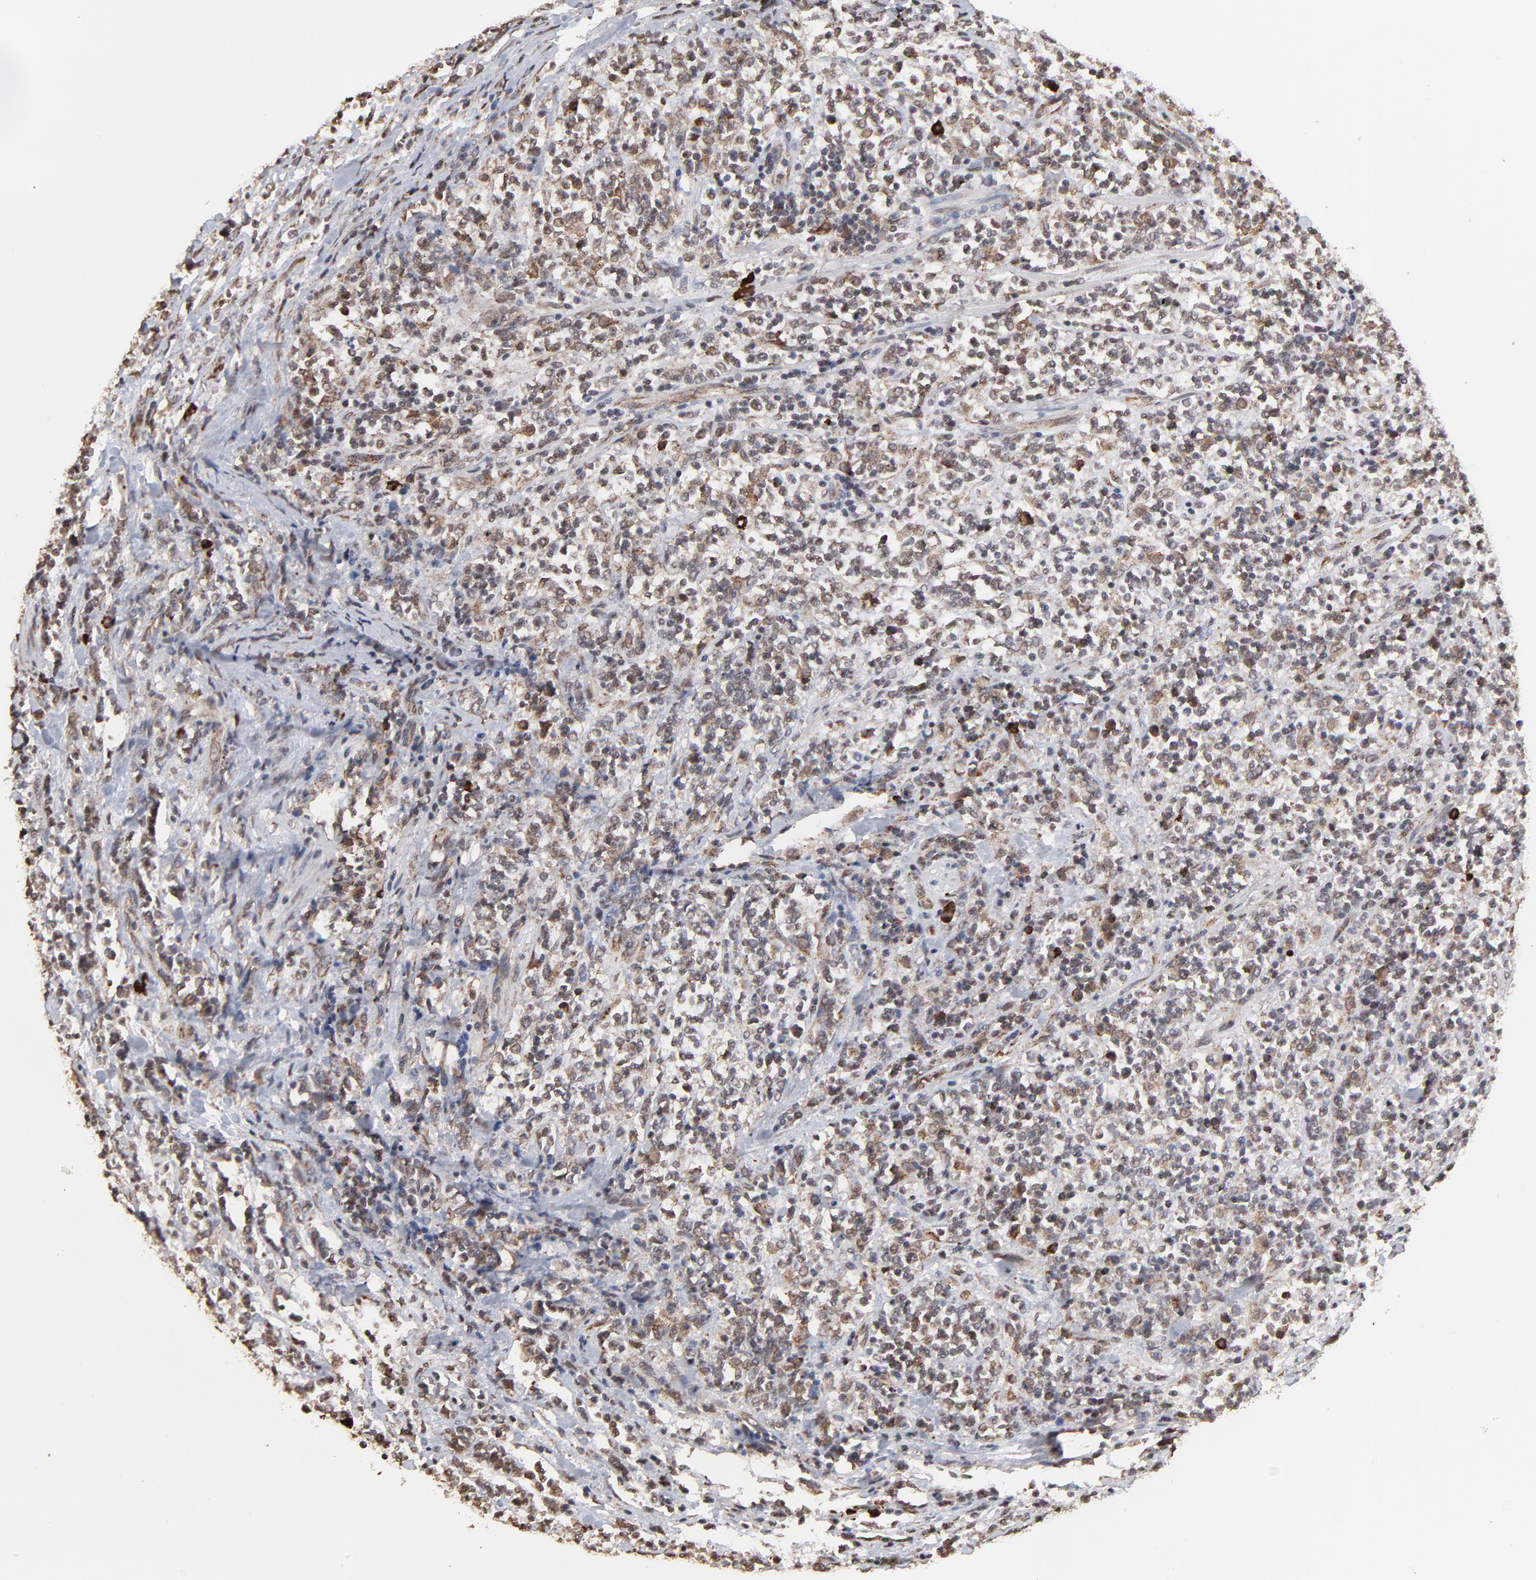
{"staining": {"intensity": "moderate", "quantity": ">75%", "location": "cytoplasmic/membranous"}, "tissue": "lymphoma", "cell_type": "Tumor cells", "image_type": "cancer", "snomed": [{"axis": "morphology", "description": "Malignant lymphoma, non-Hodgkin's type, High grade"}, {"axis": "topography", "description": "Soft tissue"}], "caption": "Brown immunohistochemical staining in human malignant lymphoma, non-Hodgkin's type (high-grade) shows moderate cytoplasmic/membranous expression in about >75% of tumor cells.", "gene": "CHM", "patient": {"sex": "male", "age": 18}}